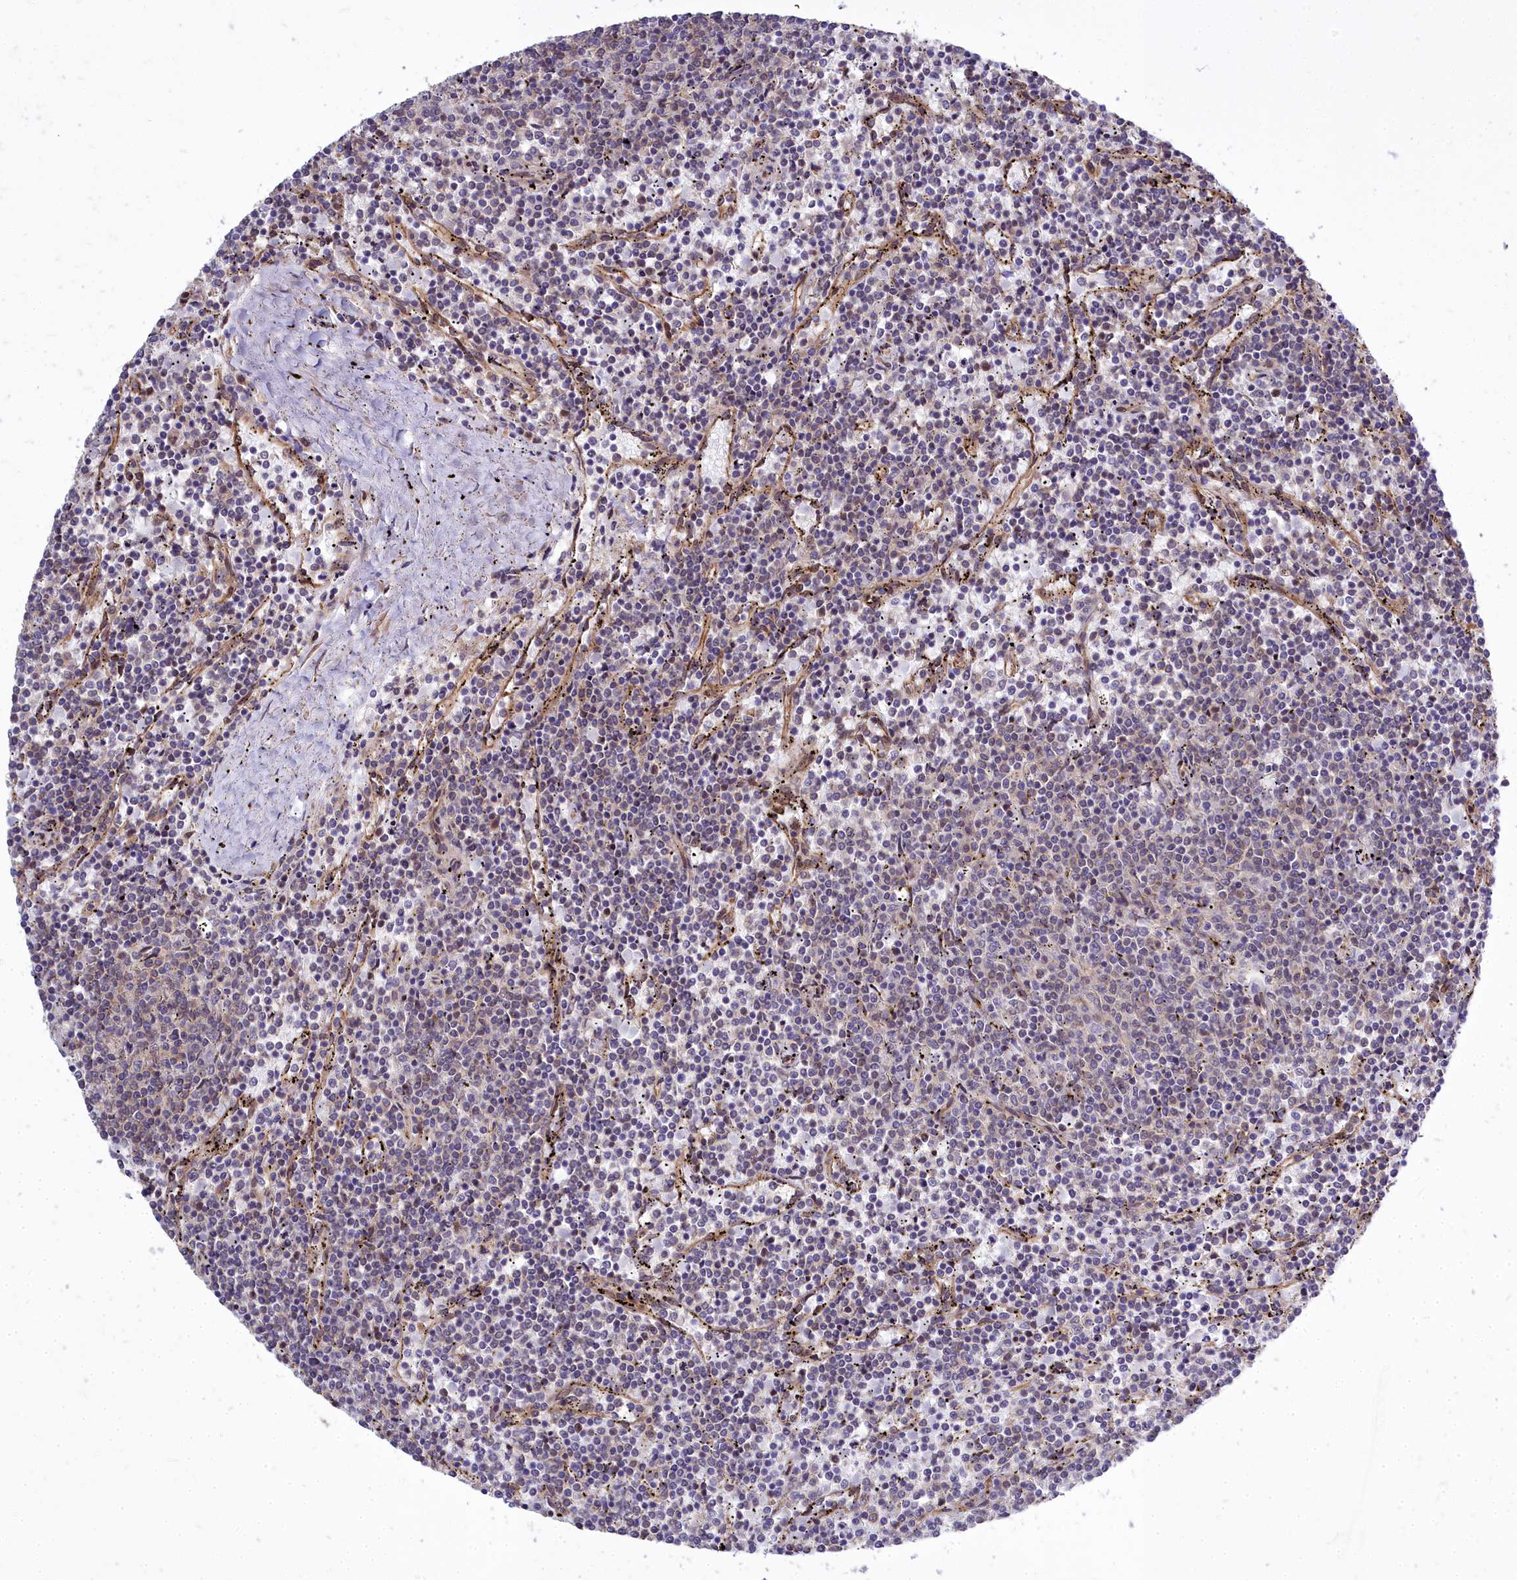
{"staining": {"intensity": "negative", "quantity": "none", "location": "none"}, "tissue": "lymphoma", "cell_type": "Tumor cells", "image_type": "cancer", "snomed": [{"axis": "morphology", "description": "Malignant lymphoma, non-Hodgkin's type, Low grade"}, {"axis": "topography", "description": "Spleen"}], "caption": "Tumor cells show no significant staining in malignant lymphoma, non-Hodgkin's type (low-grade).", "gene": "ABCB8", "patient": {"sex": "female", "age": 50}}